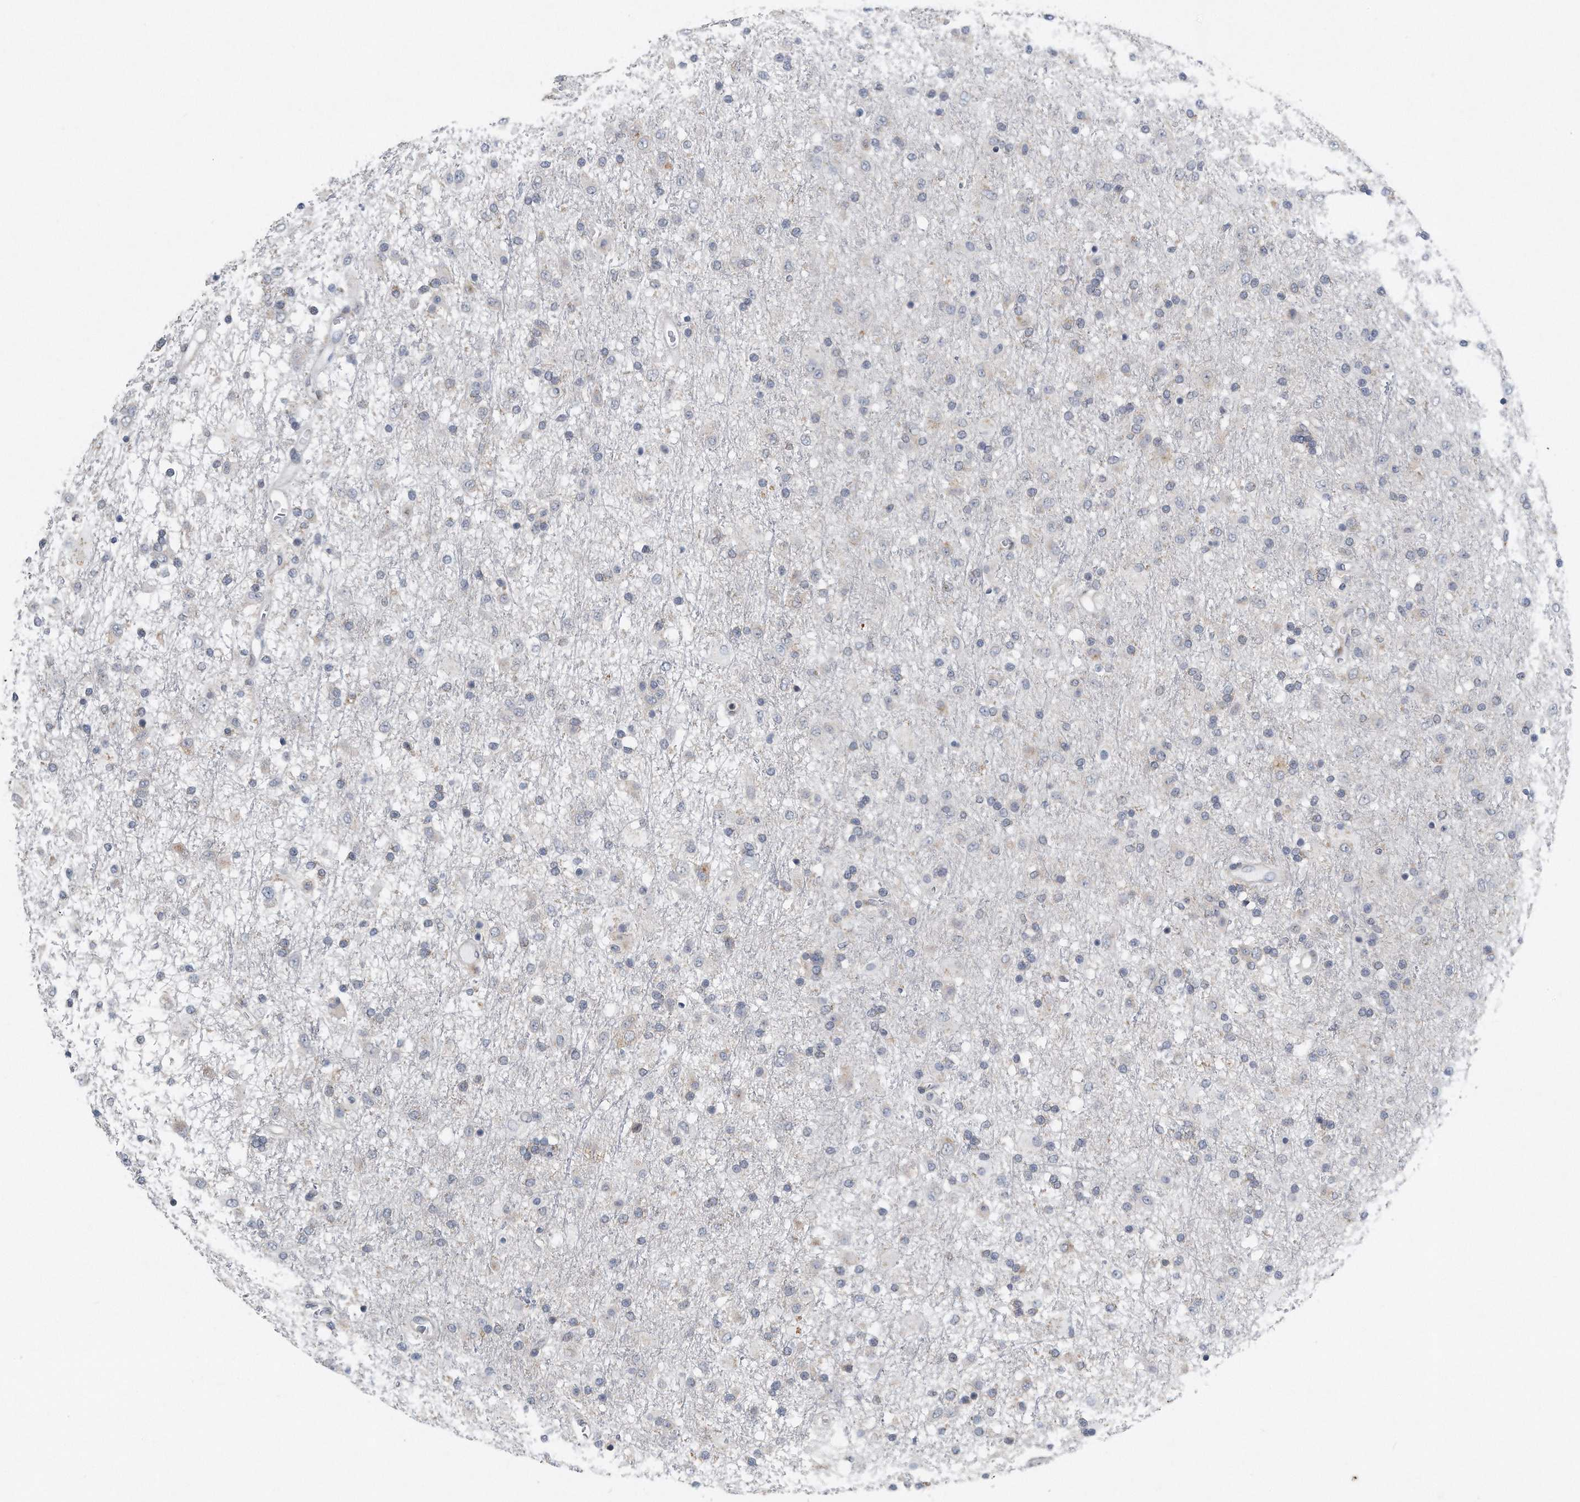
{"staining": {"intensity": "negative", "quantity": "none", "location": "none"}, "tissue": "glioma", "cell_type": "Tumor cells", "image_type": "cancer", "snomed": [{"axis": "morphology", "description": "Glioma, malignant, Low grade"}, {"axis": "topography", "description": "Brain"}], "caption": "Immunohistochemical staining of human malignant glioma (low-grade) displays no significant staining in tumor cells.", "gene": "VLDLR", "patient": {"sex": "male", "age": 65}}